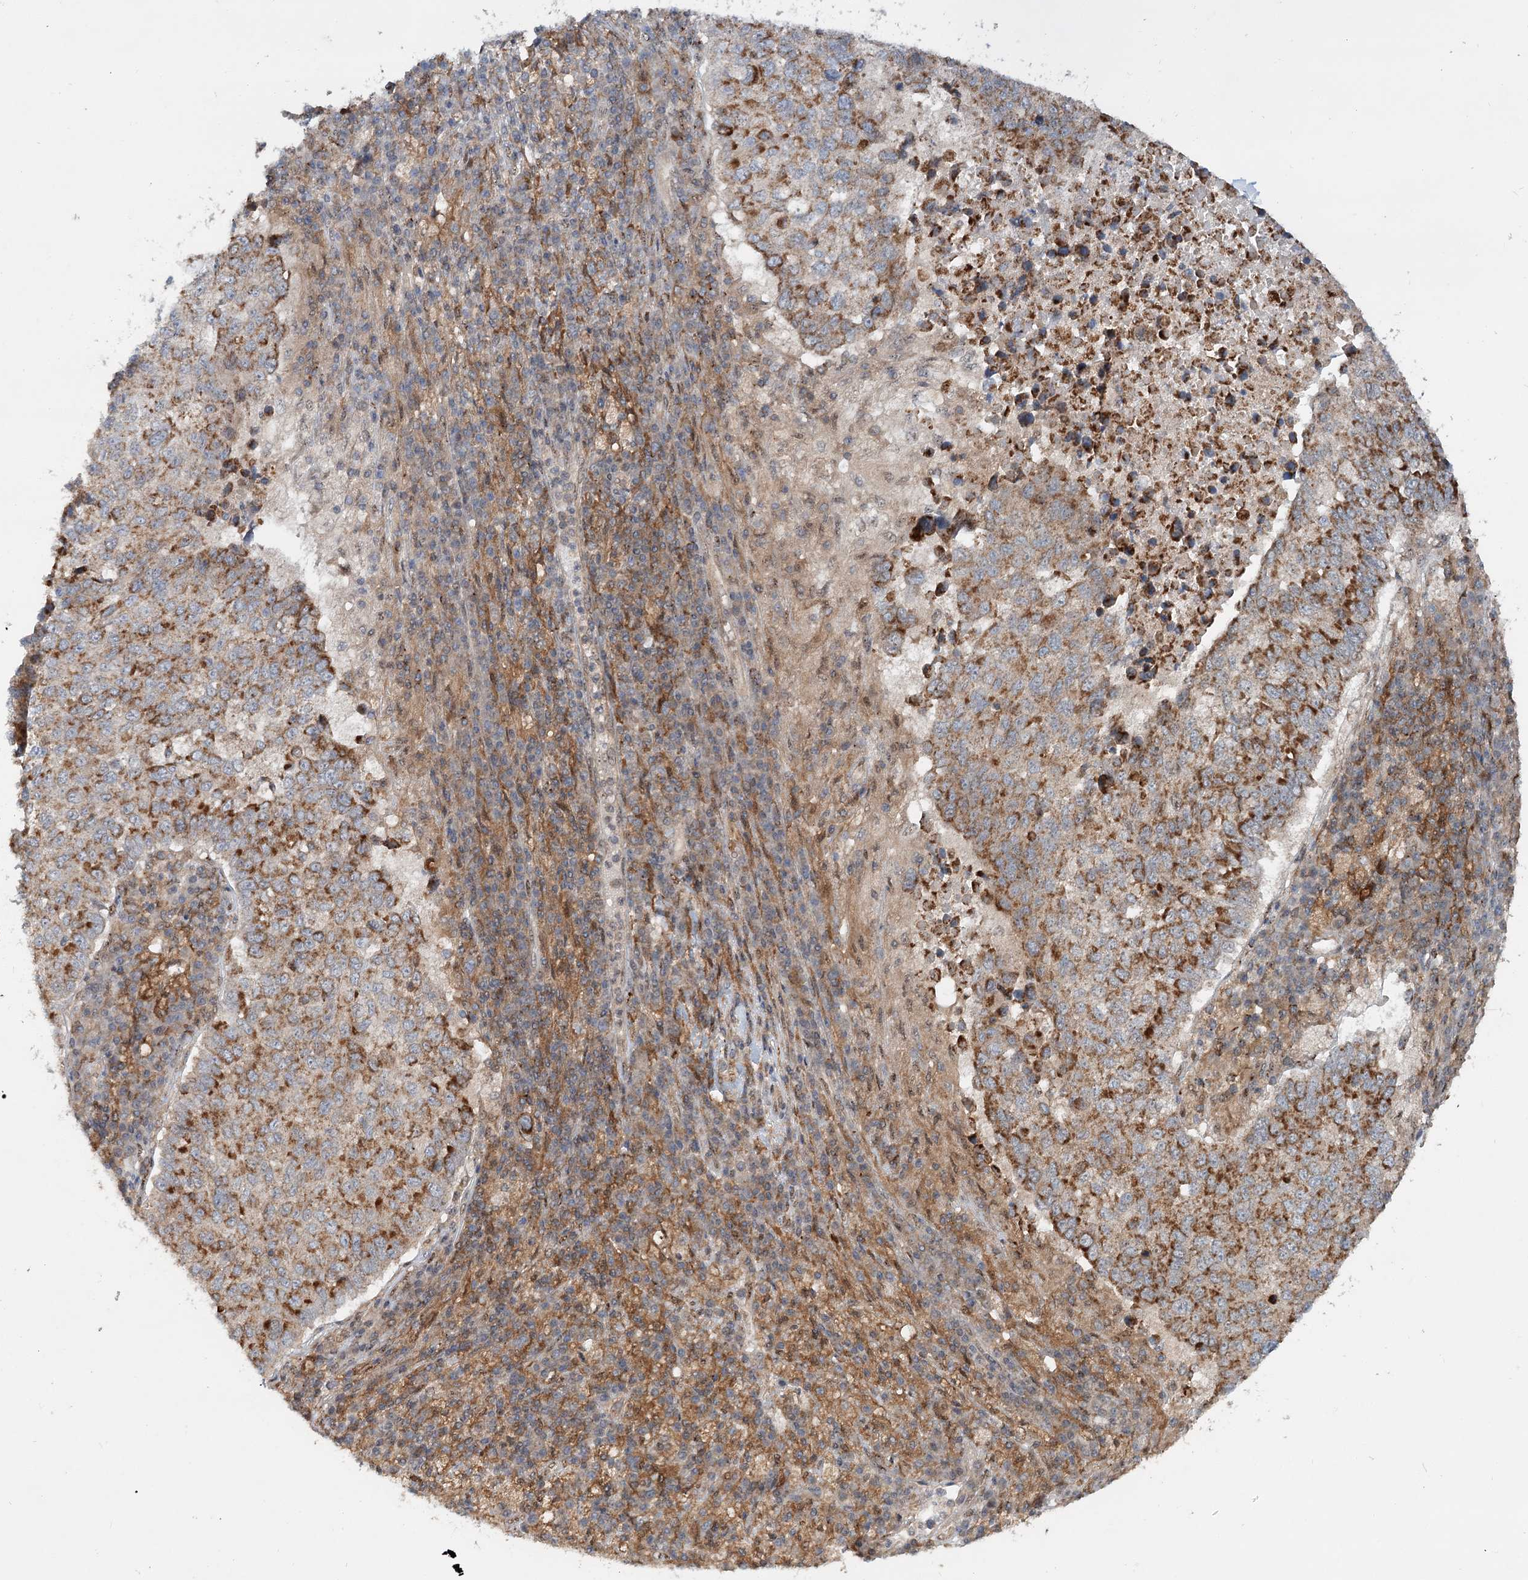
{"staining": {"intensity": "moderate", "quantity": ">75%", "location": "cytoplasmic/membranous"}, "tissue": "lung cancer", "cell_type": "Tumor cells", "image_type": "cancer", "snomed": [{"axis": "morphology", "description": "Squamous cell carcinoma, NOS"}, {"axis": "topography", "description": "Lung"}], "caption": "A histopathology image showing moderate cytoplasmic/membranous expression in about >75% of tumor cells in lung cancer (squamous cell carcinoma), as visualized by brown immunohistochemical staining.", "gene": "C12orf4", "patient": {"sex": "male", "age": 73}}